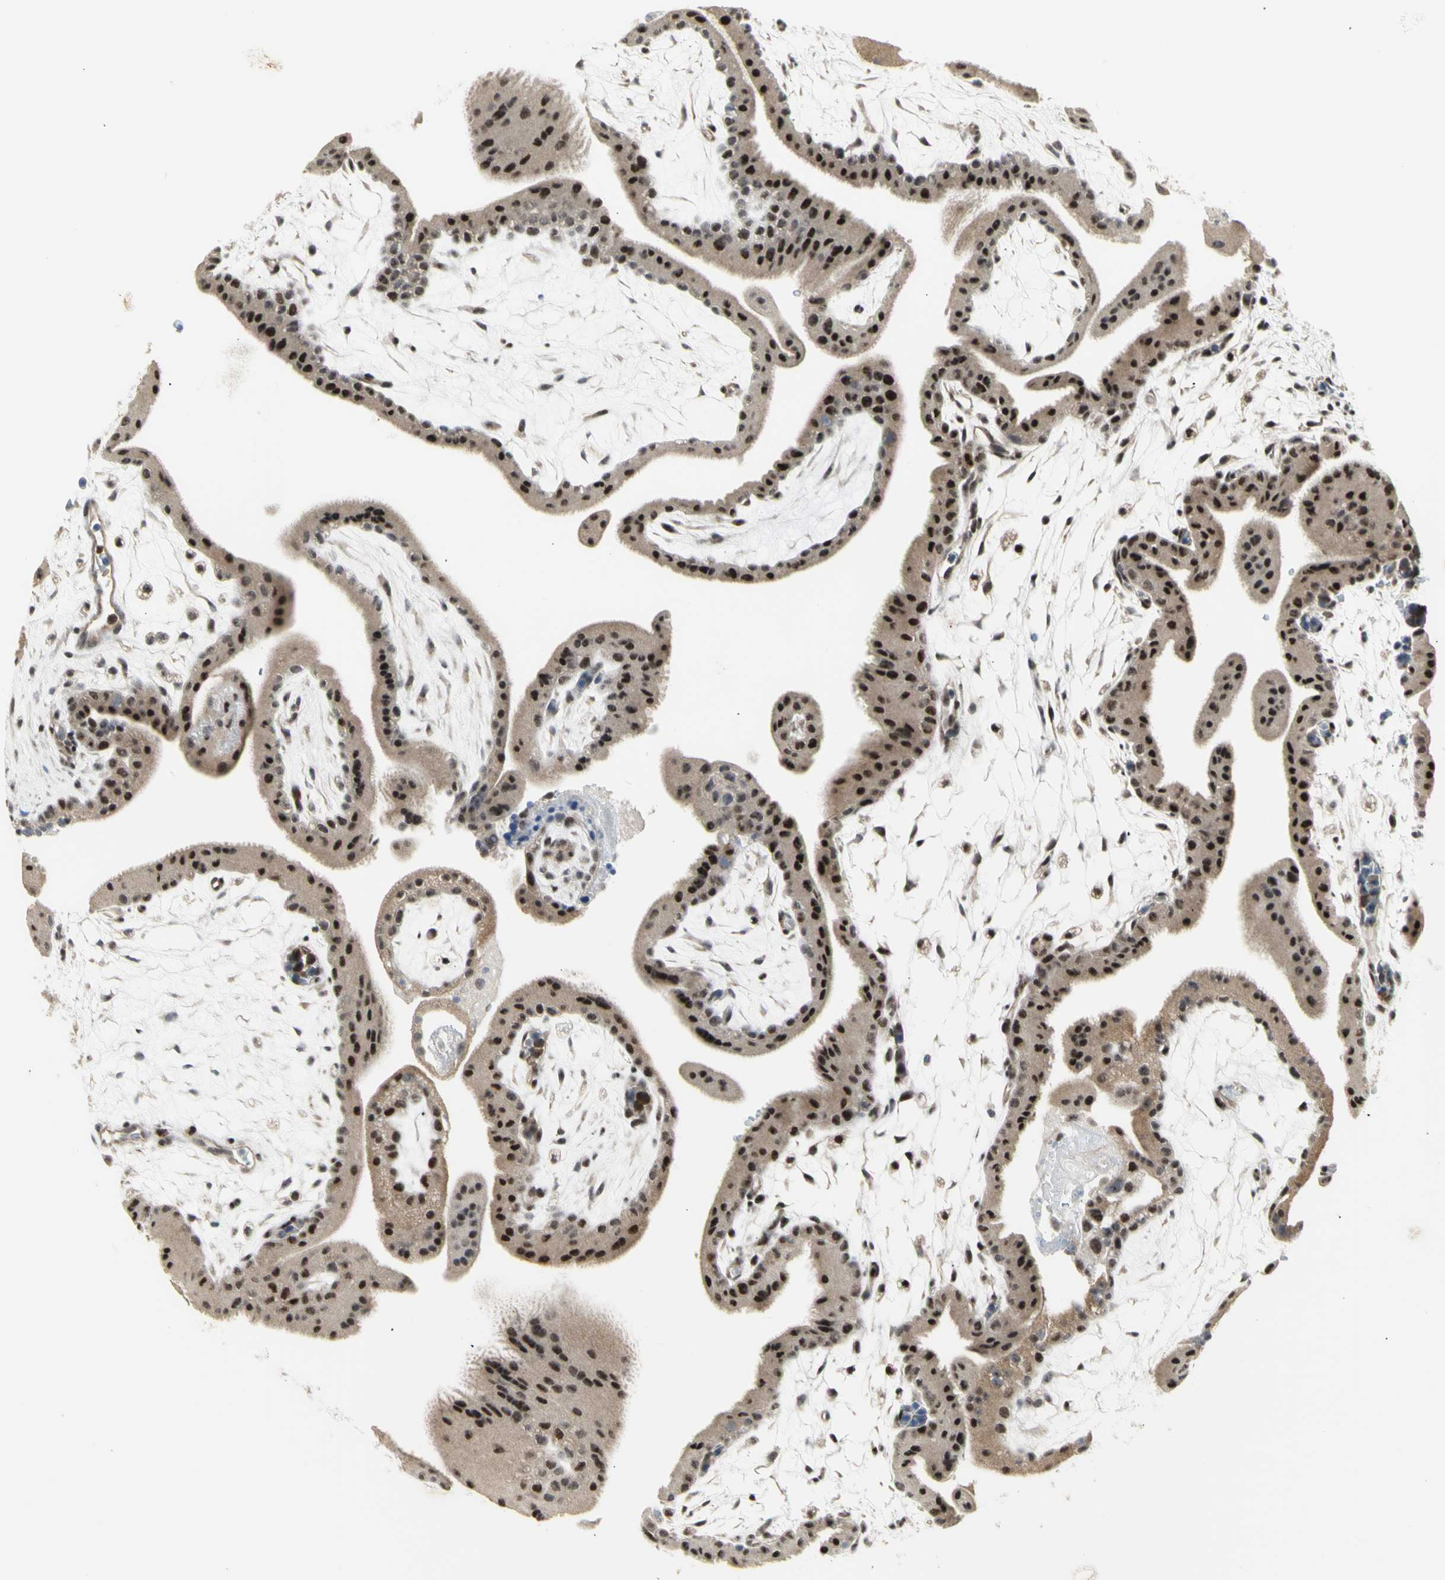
{"staining": {"intensity": "strong", "quantity": ">75%", "location": "cytoplasmic/membranous,nuclear"}, "tissue": "placenta", "cell_type": "Trophoblastic cells", "image_type": "normal", "snomed": [{"axis": "morphology", "description": "Normal tissue, NOS"}, {"axis": "topography", "description": "Placenta"}], "caption": "The histopathology image demonstrates a brown stain indicating the presence of a protein in the cytoplasmic/membranous,nuclear of trophoblastic cells in placenta. (DAB (3,3'-diaminobenzidine) IHC with brightfield microscopy, high magnification).", "gene": "DHRS7B", "patient": {"sex": "female", "age": 19}}